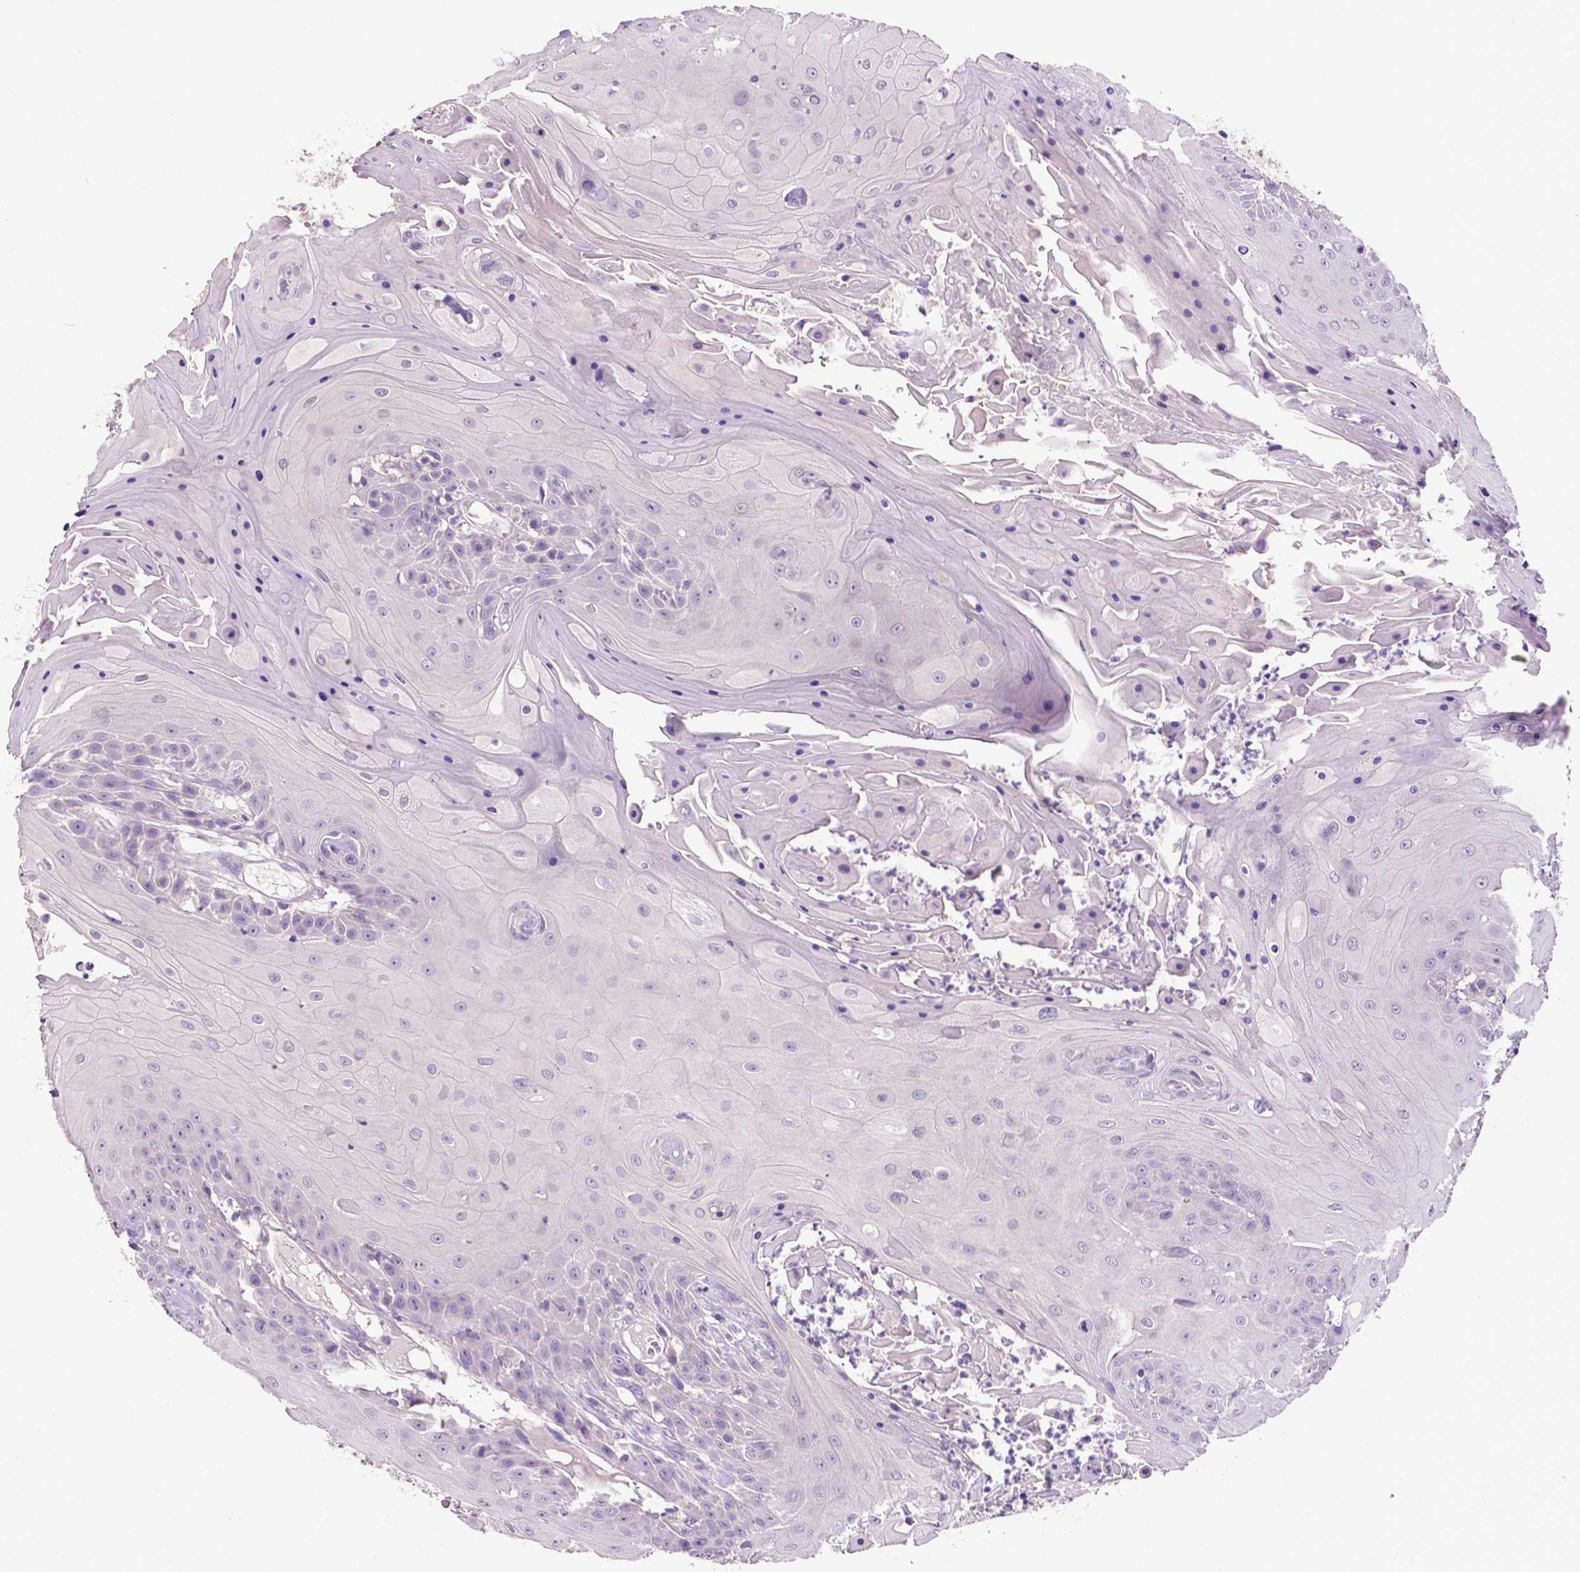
{"staining": {"intensity": "negative", "quantity": "none", "location": "none"}, "tissue": "head and neck cancer", "cell_type": "Tumor cells", "image_type": "cancer", "snomed": [{"axis": "morphology", "description": "Squamous cell carcinoma, NOS"}, {"axis": "topography", "description": "Skin"}, {"axis": "topography", "description": "Head-Neck"}], "caption": "This is an IHC image of head and neck cancer (squamous cell carcinoma). There is no staining in tumor cells.", "gene": "PRPS2", "patient": {"sex": "male", "age": 80}}